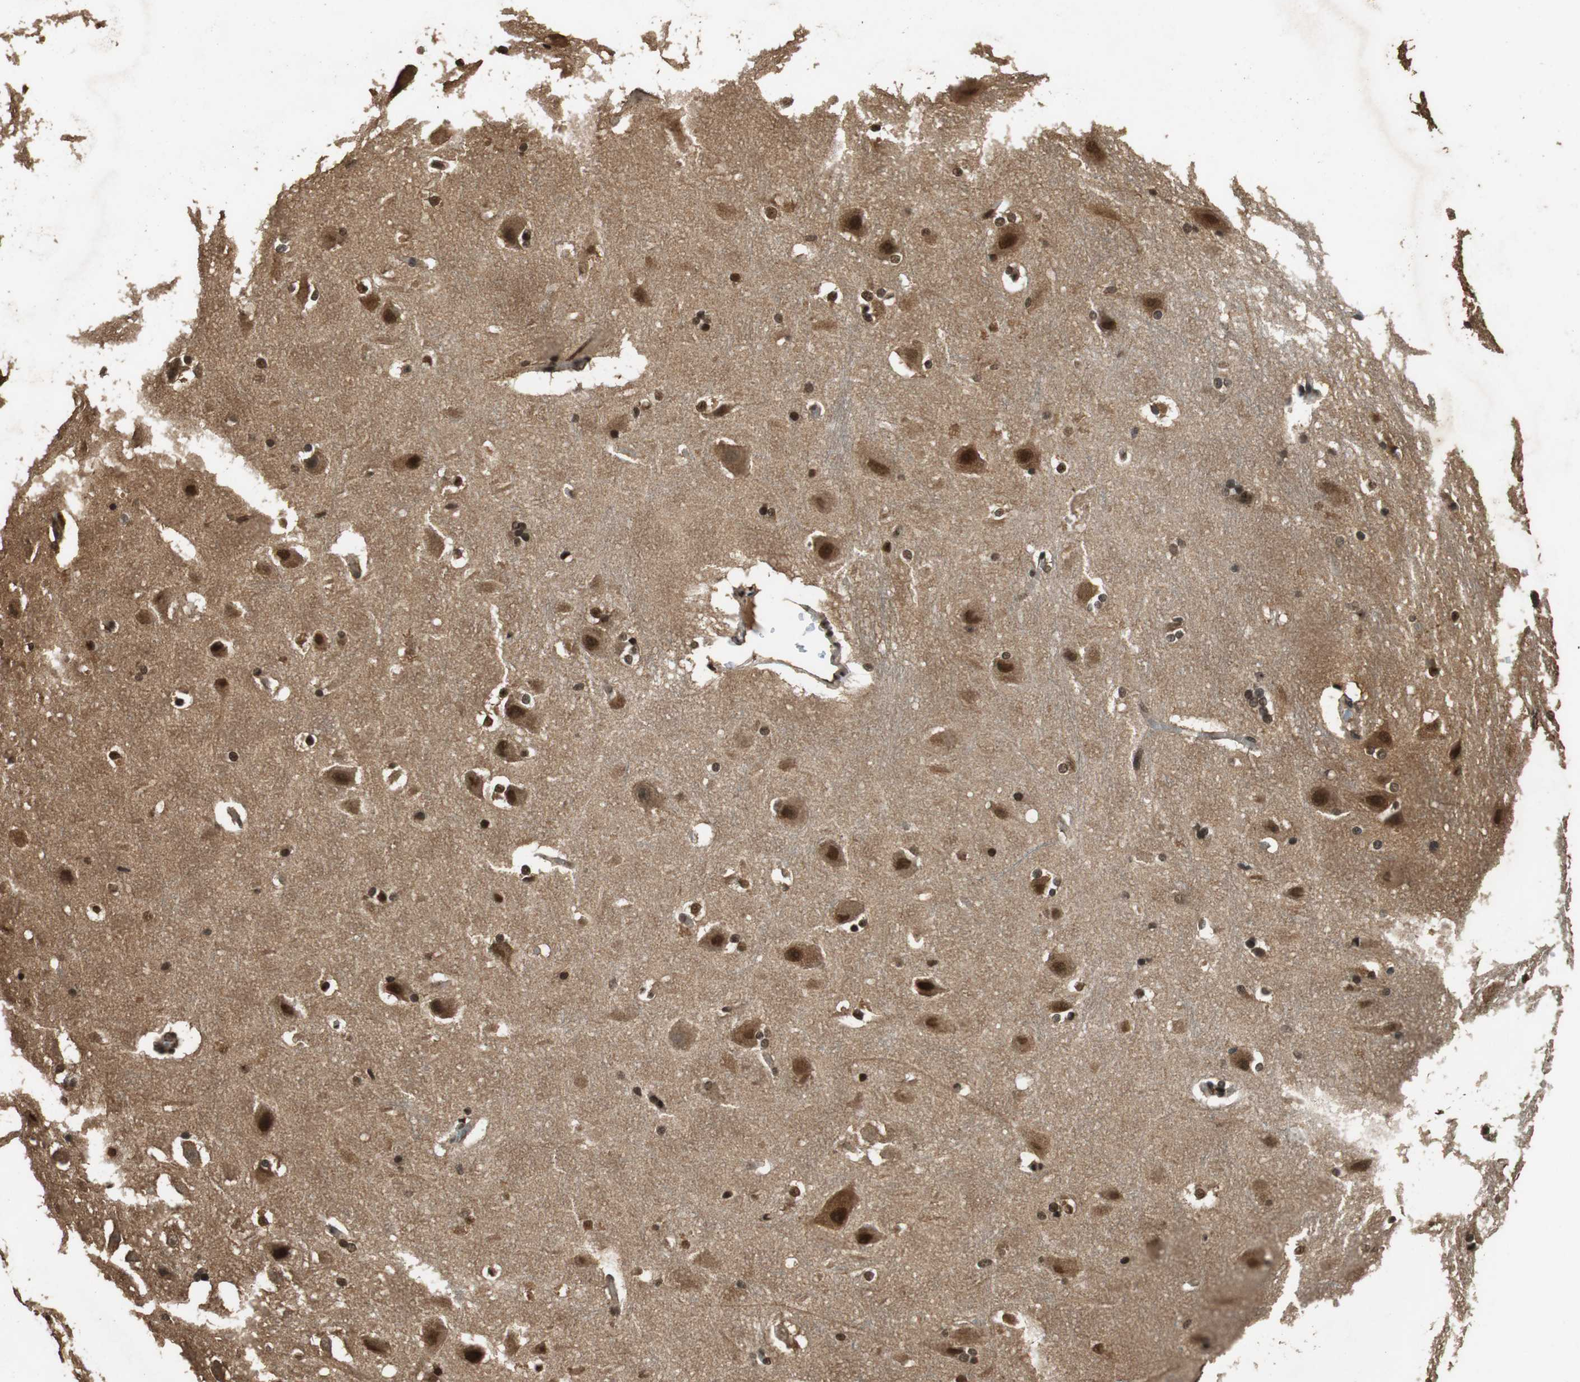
{"staining": {"intensity": "strong", "quantity": ">75%", "location": "nuclear"}, "tissue": "hippocampus", "cell_type": "Glial cells", "image_type": "normal", "snomed": [{"axis": "morphology", "description": "Normal tissue, NOS"}, {"axis": "topography", "description": "Hippocampus"}], "caption": "Immunohistochemical staining of normal human hippocampus displays >75% levels of strong nuclear protein positivity in about >75% of glial cells.", "gene": "ZNF18", "patient": {"sex": "female", "age": 19}}